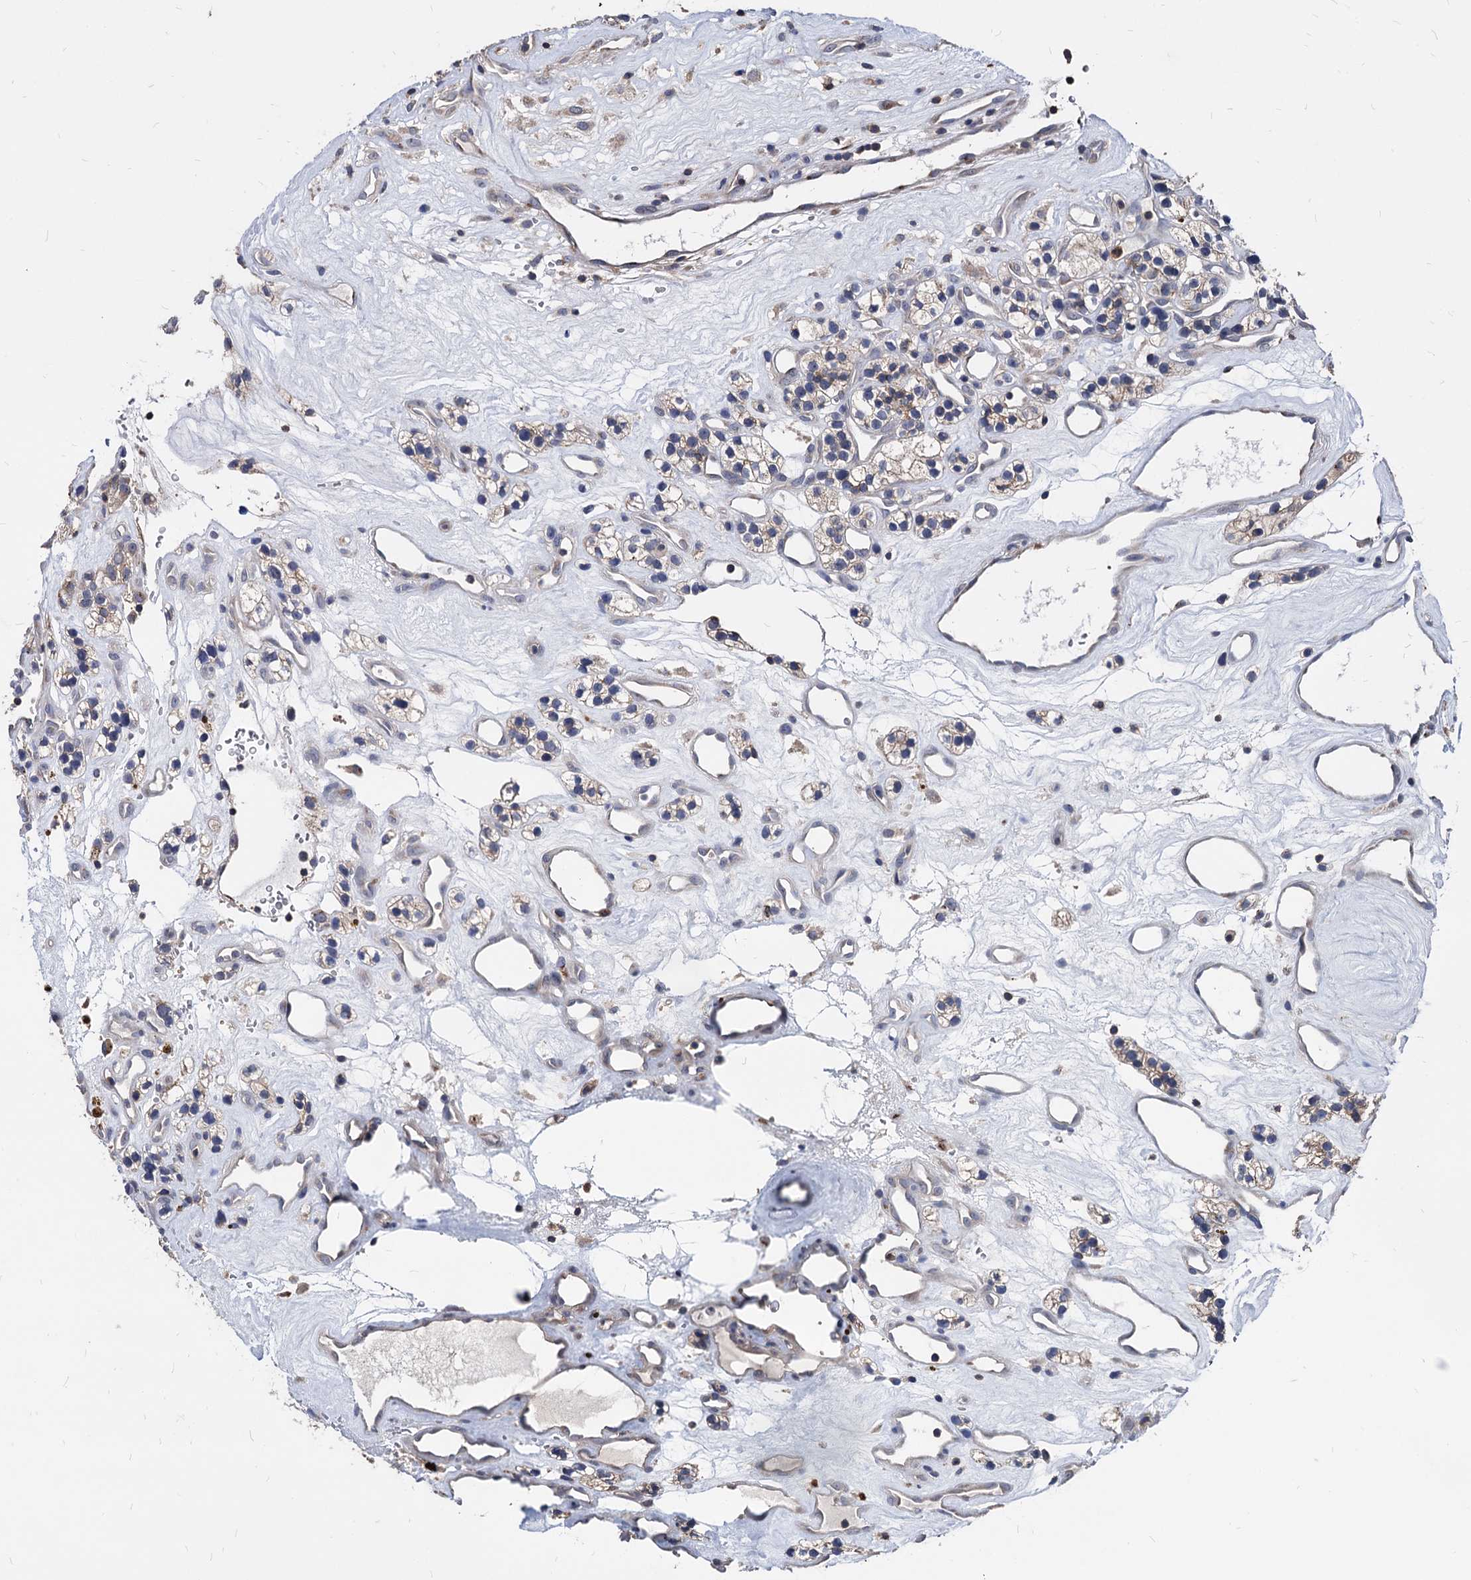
{"staining": {"intensity": "weak", "quantity": "25%-75%", "location": "cytoplasmic/membranous"}, "tissue": "renal cancer", "cell_type": "Tumor cells", "image_type": "cancer", "snomed": [{"axis": "morphology", "description": "Adenocarcinoma, NOS"}, {"axis": "topography", "description": "Kidney"}], "caption": "Immunohistochemical staining of human renal cancer (adenocarcinoma) exhibits weak cytoplasmic/membranous protein positivity in approximately 25%-75% of tumor cells. Ihc stains the protein in brown and the nuclei are stained blue.", "gene": "ESD", "patient": {"sex": "female", "age": 57}}